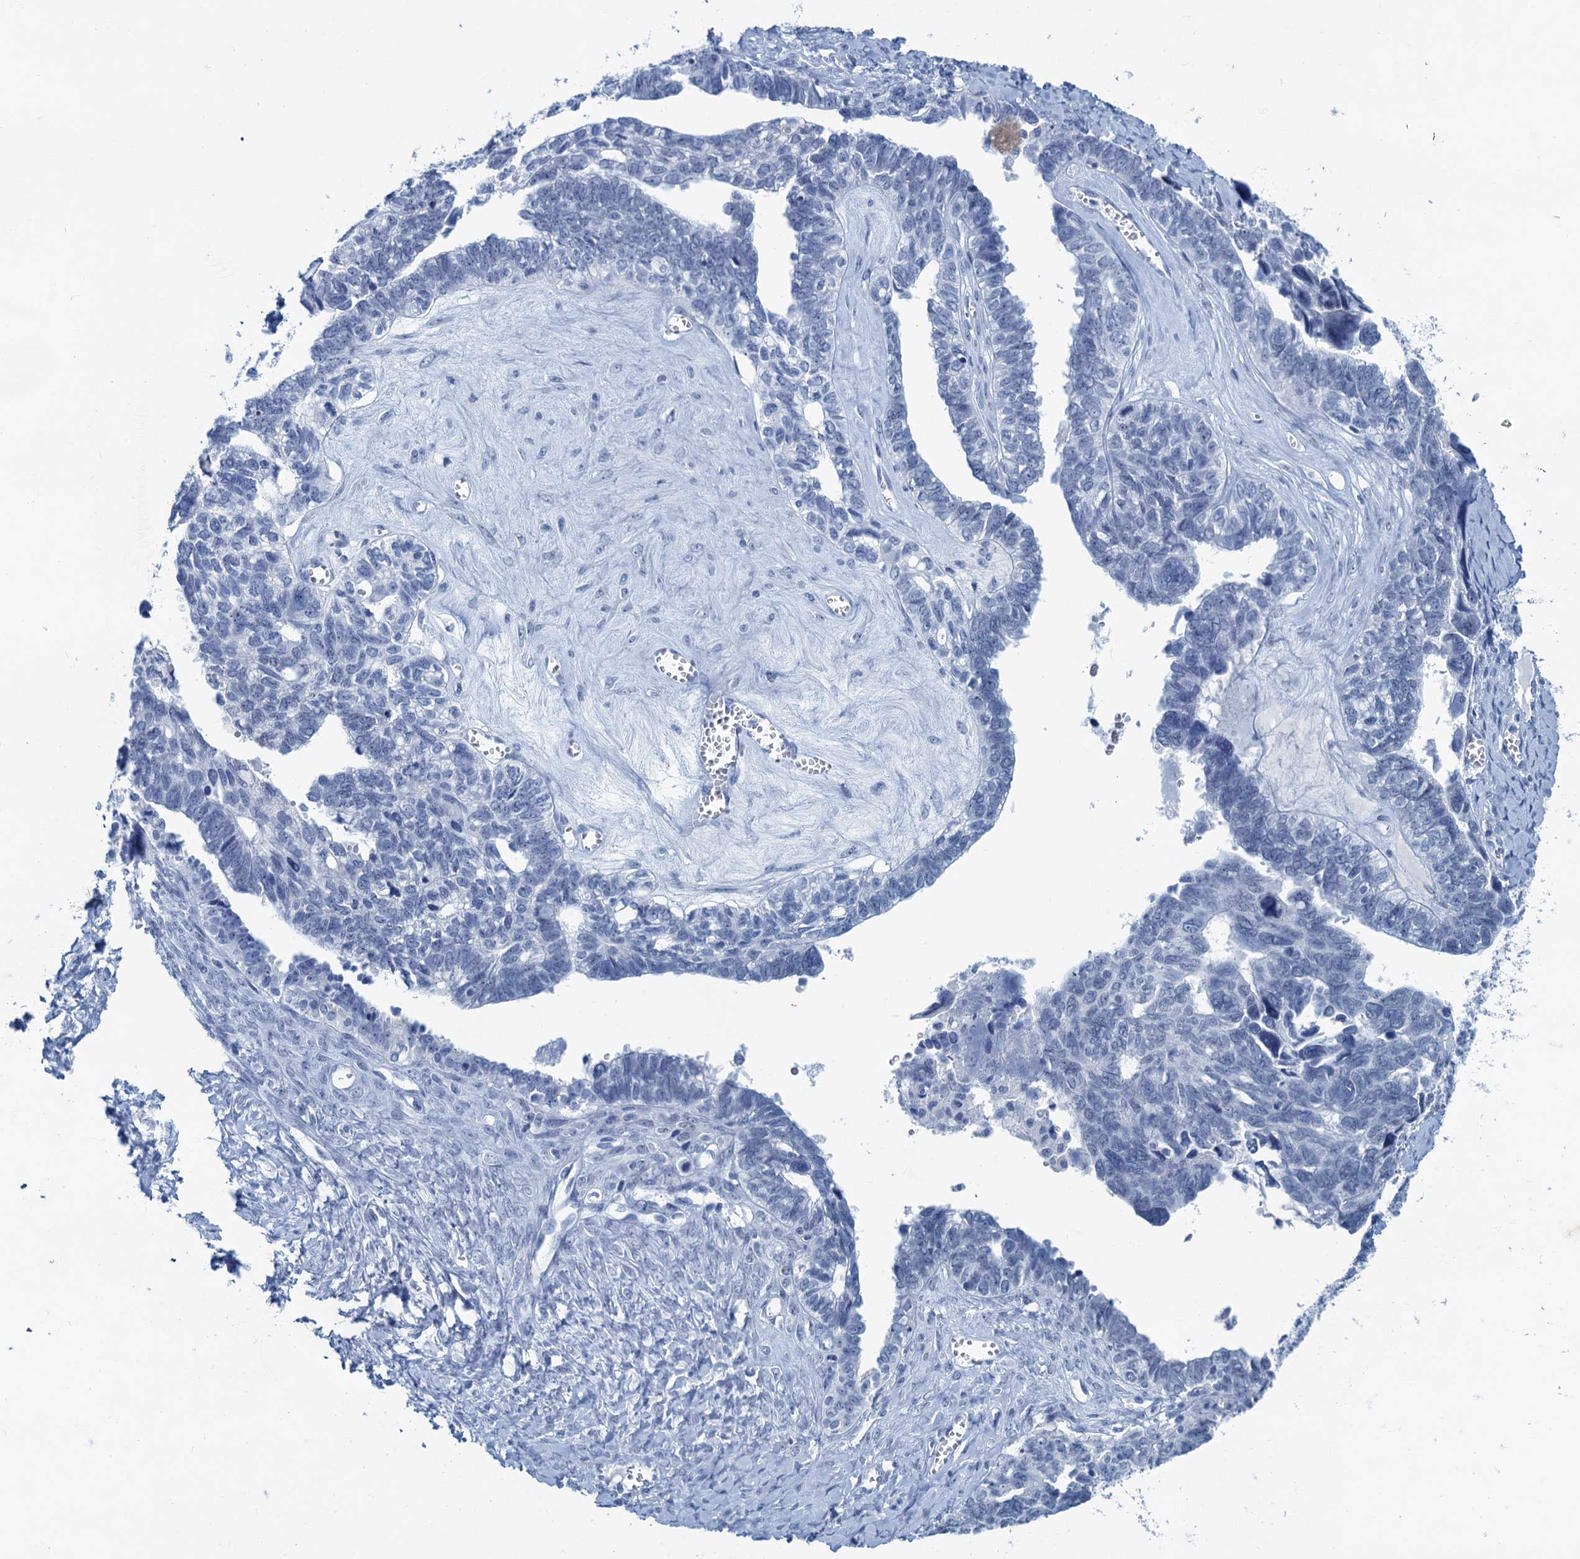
{"staining": {"intensity": "negative", "quantity": "none", "location": "none"}, "tissue": "ovarian cancer", "cell_type": "Tumor cells", "image_type": "cancer", "snomed": [{"axis": "morphology", "description": "Cystadenocarcinoma, serous, NOS"}, {"axis": "topography", "description": "Ovary"}], "caption": "An image of serous cystadenocarcinoma (ovarian) stained for a protein reveals no brown staining in tumor cells.", "gene": "HAPSTR1", "patient": {"sex": "female", "age": 79}}